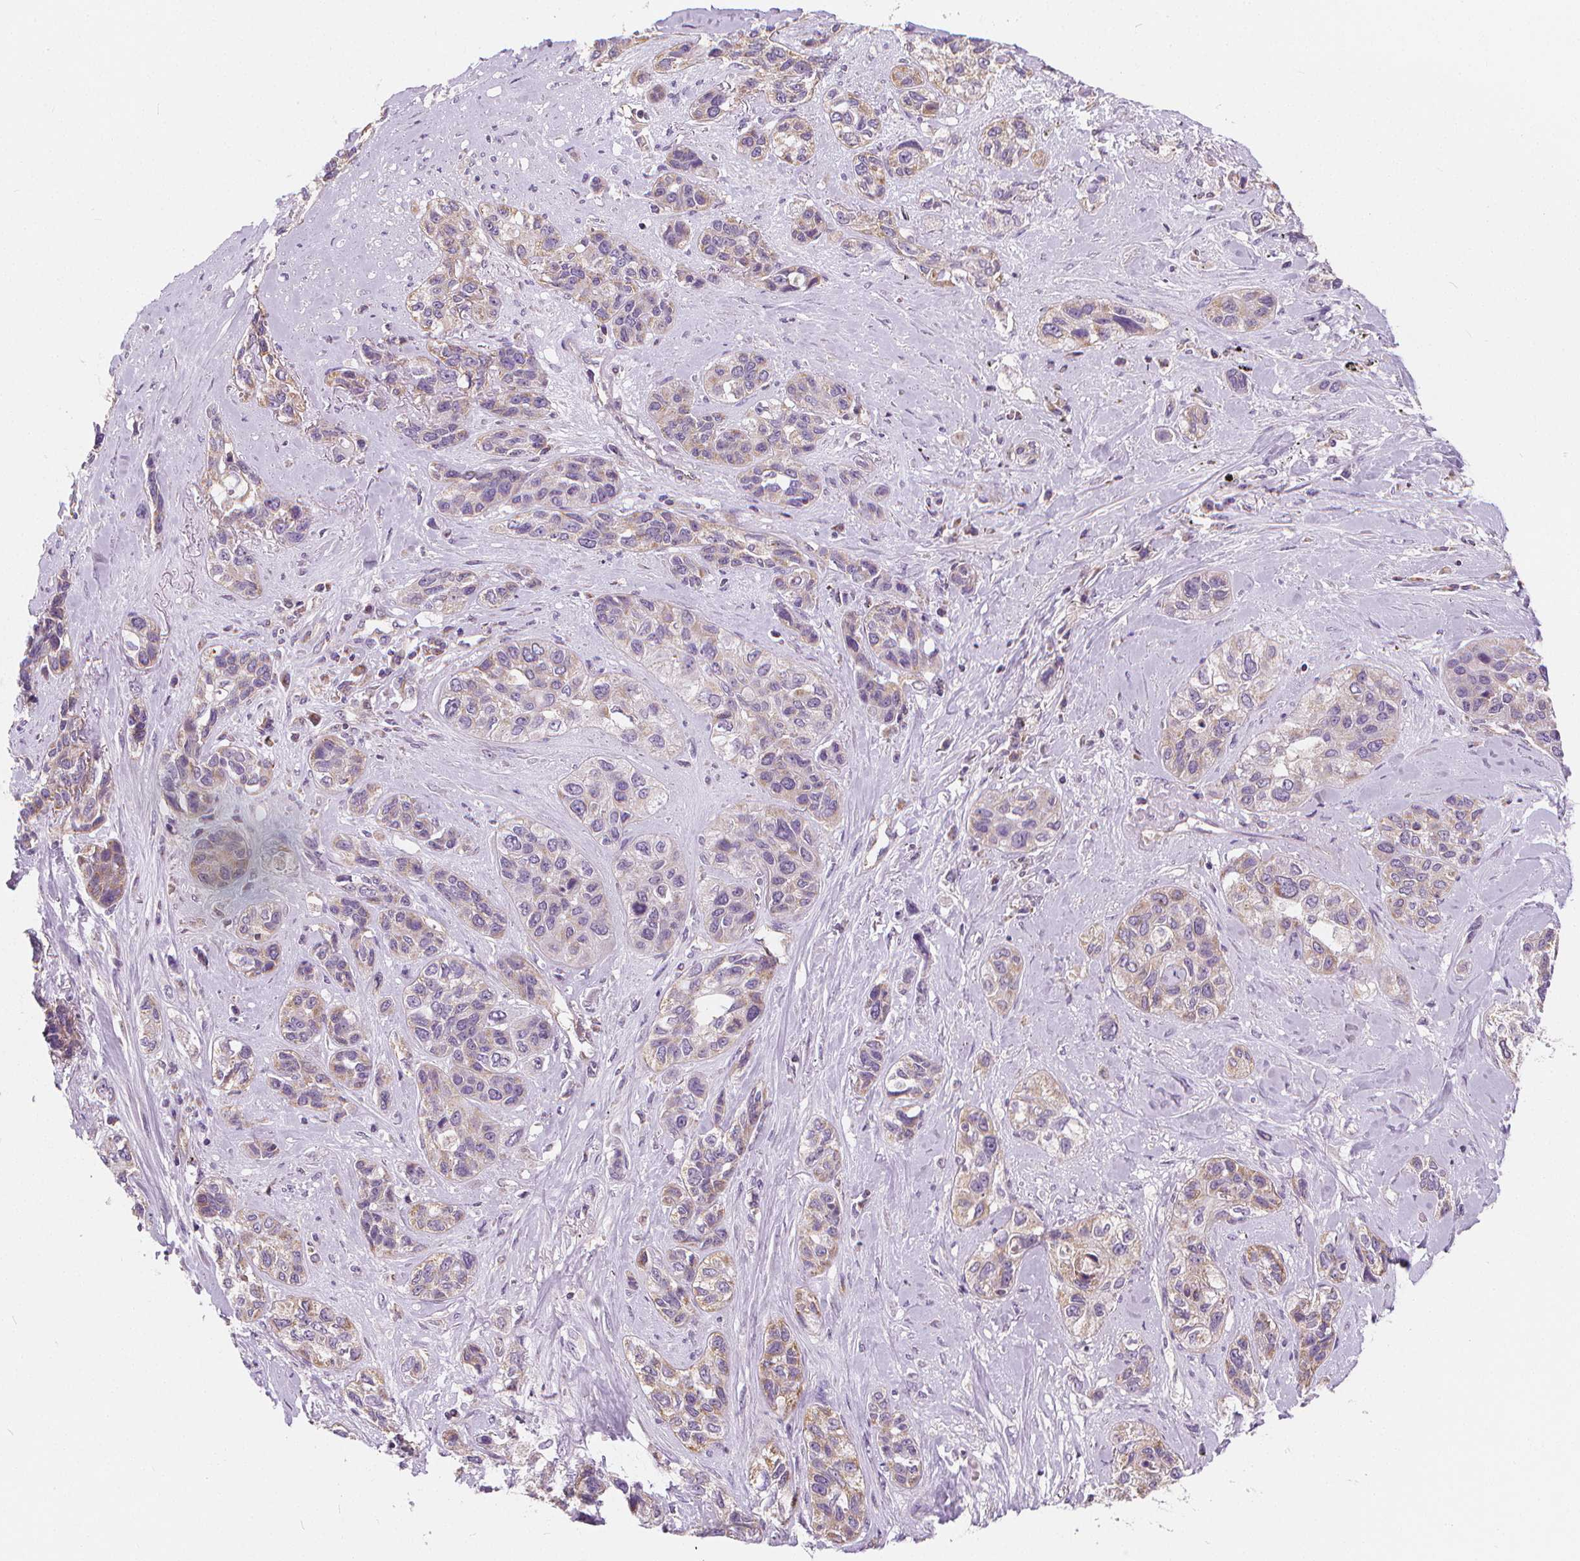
{"staining": {"intensity": "weak", "quantity": "25%-75%", "location": "cytoplasmic/membranous"}, "tissue": "lung cancer", "cell_type": "Tumor cells", "image_type": "cancer", "snomed": [{"axis": "morphology", "description": "Squamous cell carcinoma, NOS"}, {"axis": "topography", "description": "Lung"}], "caption": "Lung cancer (squamous cell carcinoma) stained with a brown dye displays weak cytoplasmic/membranous positive expression in about 25%-75% of tumor cells.", "gene": "RAB20", "patient": {"sex": "female", "age": 70}}